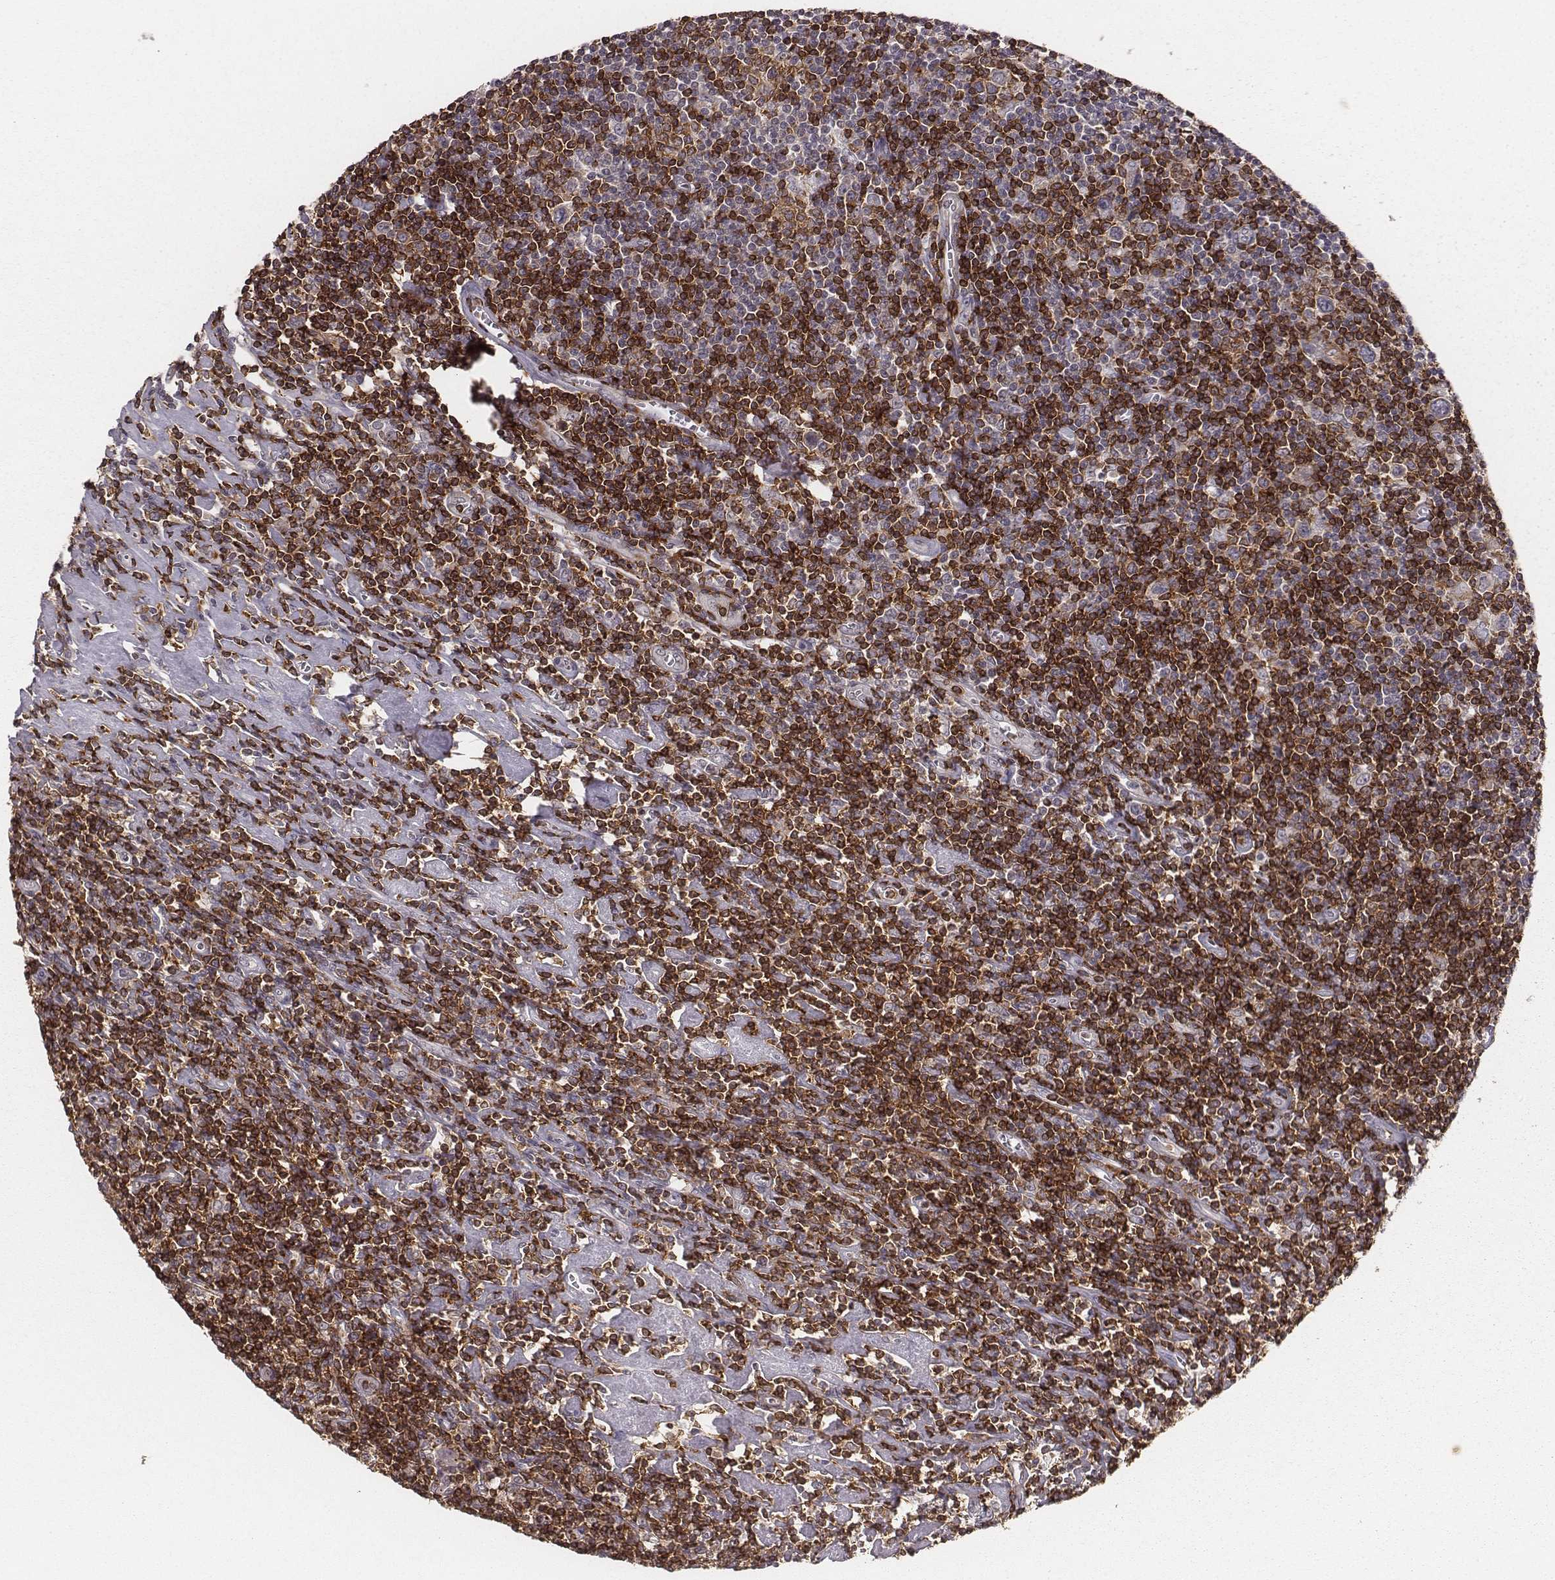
{"staining": {"intensity": "moderate", "quantity": ">75%", "location": "cytoplasmic/membranous"}, "tissue": "lymphoma", "cell_type": "Tumor cells", "image_type": "cancer", "snomed": [{"axis": "morphology", "description": "Hodgkin's disease, NOS"}, {"axis": "topography", "description": "Lymph node"}], "caption": "Hodgkin's disease stained for a protein (brown) shows moderate cytoplasmic/membranous positive expression in approximately >75% of tumor cells.", "gene": "PILRA", "patient": {"sex": "male", "age": 40}}